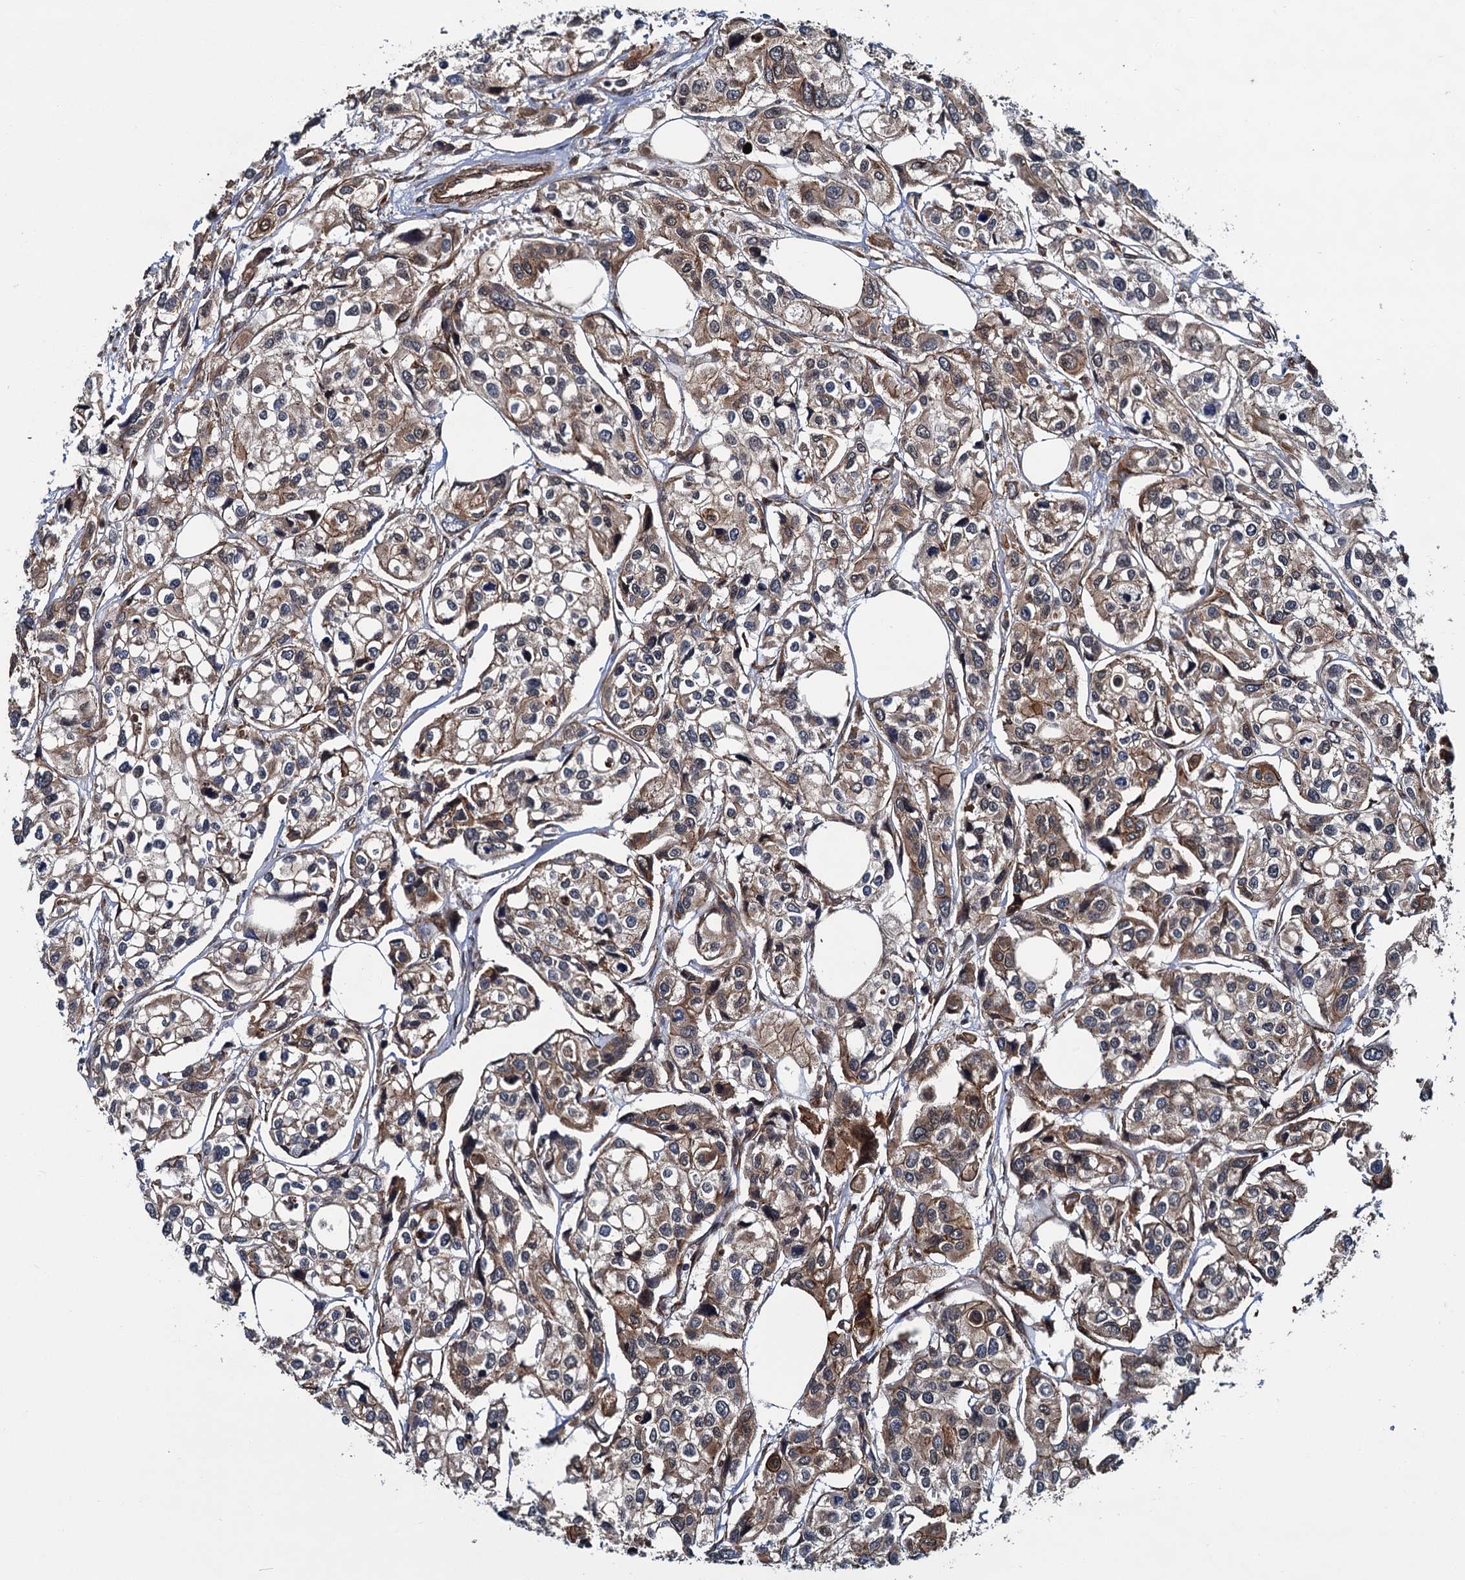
{"staining": {"intensity": "moderate", "quantity": ">75%", "location": "cytoplasmic/membranous"}, "tissue": "urothelial cancer", "cell_type": "Tumor cells", "image_type": "cancer", "snomed": [{"axis": "morphology", "description": "Urothelial carcinoma, High grade"}, {"axis": "topography", "description": "Urinary bladder"}], "caption": "Immunohistochemical staining of human urothelial cancer reveals medium levels of moderate cytoplasmic/membranous positivity in approximately >75% of tumor cells.", "gene": "ZFYVE19", "patient": {"sex": "male", "age": 67}}